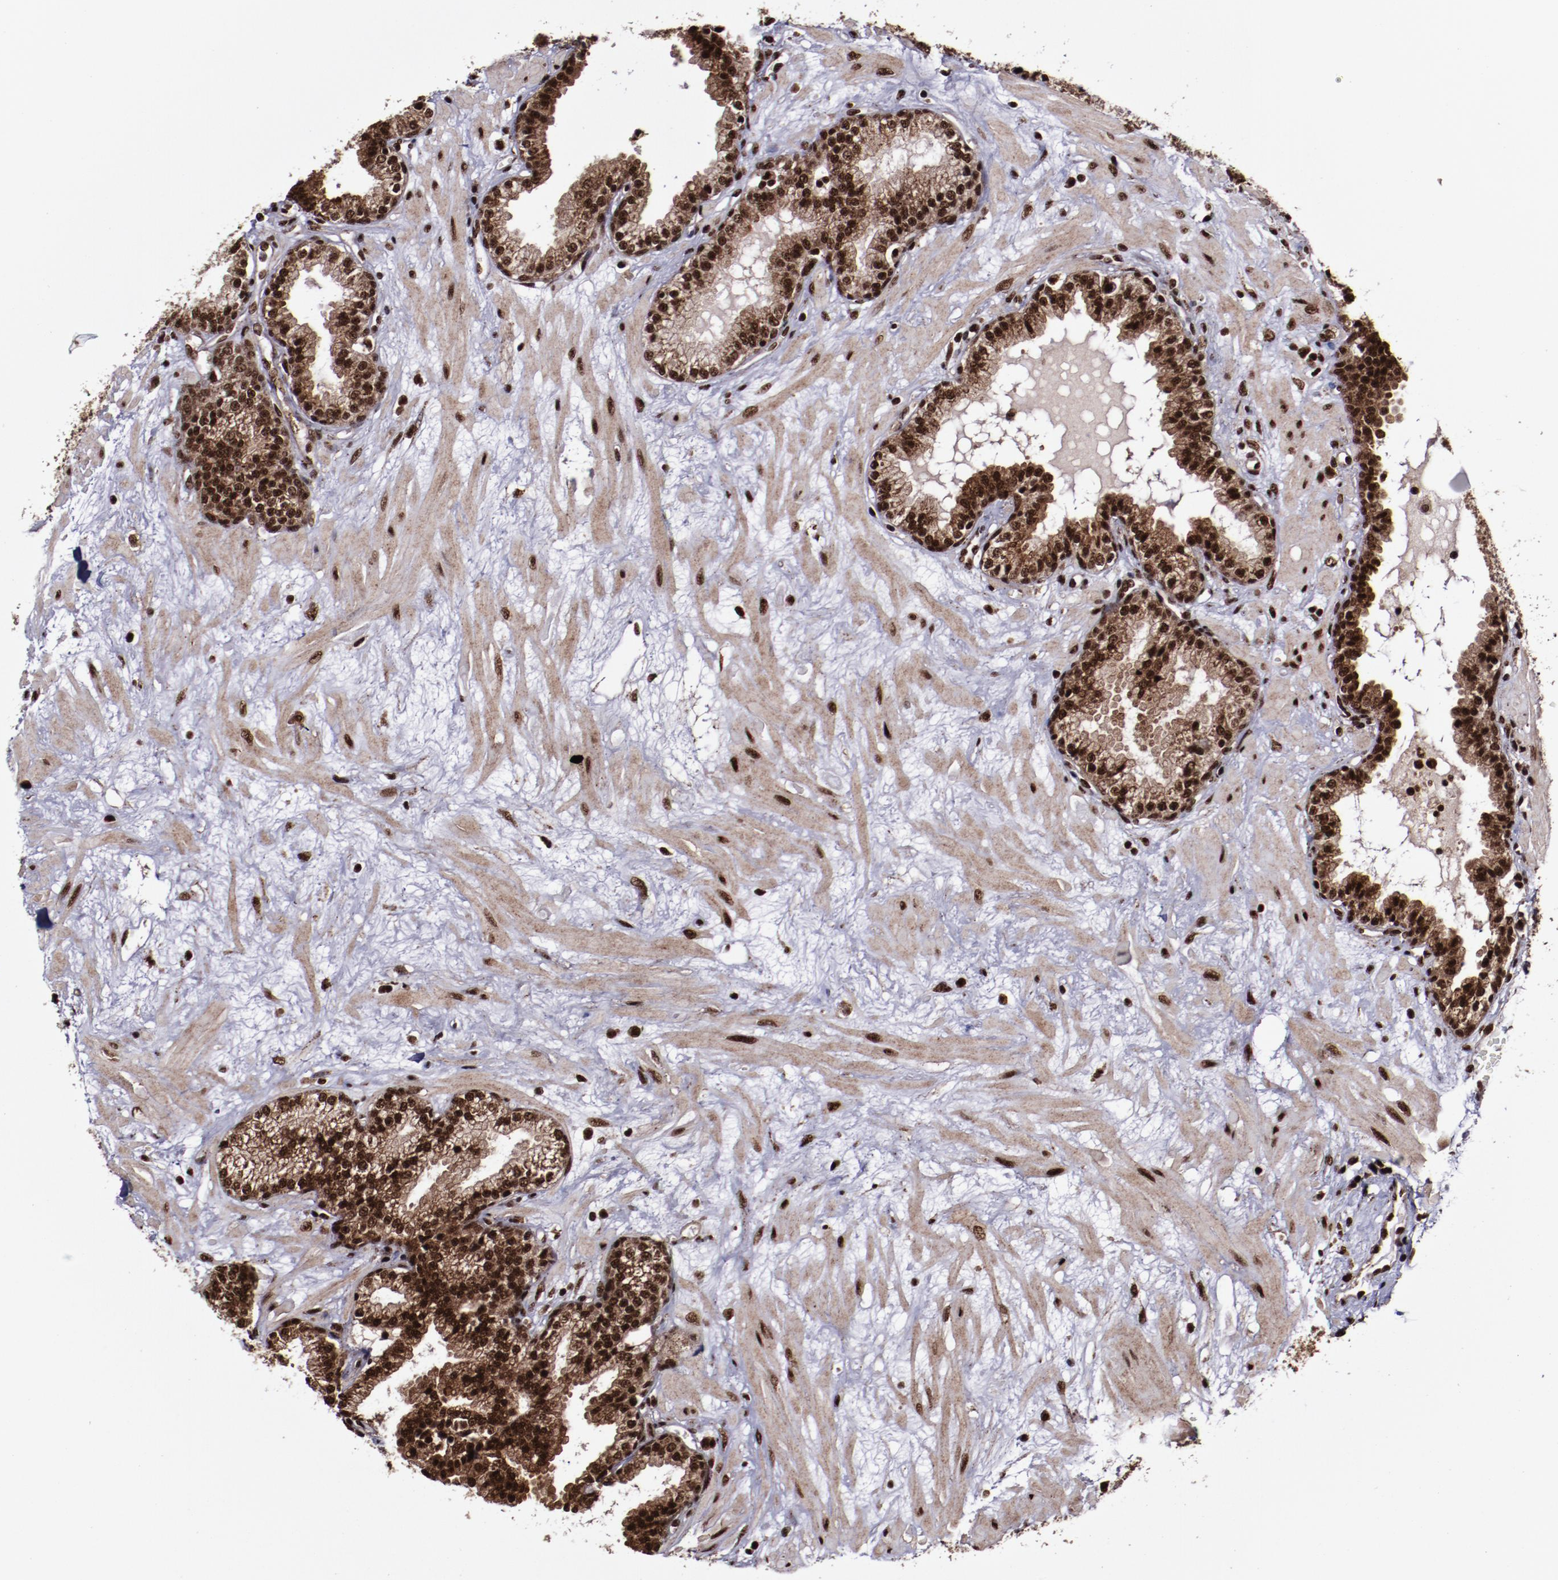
{"staining": {"intensity": "strong", "quantity": ">75%", "location": "cytoplasmic/membranous,nuclear"}, "tissue": "prostate", "cell_type": "Glandular cells", "image_type": "normal", "snomed": [{"axis": "morphology", "description": "Normal tissue, NOS"}, {"axis": "topography", "description": "Prostate"}], "caption": "Prostate was stained to show a protein in brown. There is high levels of strong cytoplasmic/membranous,nuclear positivity in about >75% of glandular cells. (Stains: DAB in brown, nuclei in blue, Microscopy: brightfield microscopy at high magnification).", "gene": "SNW1", "patient": {"sex": "male", "age": 64}}